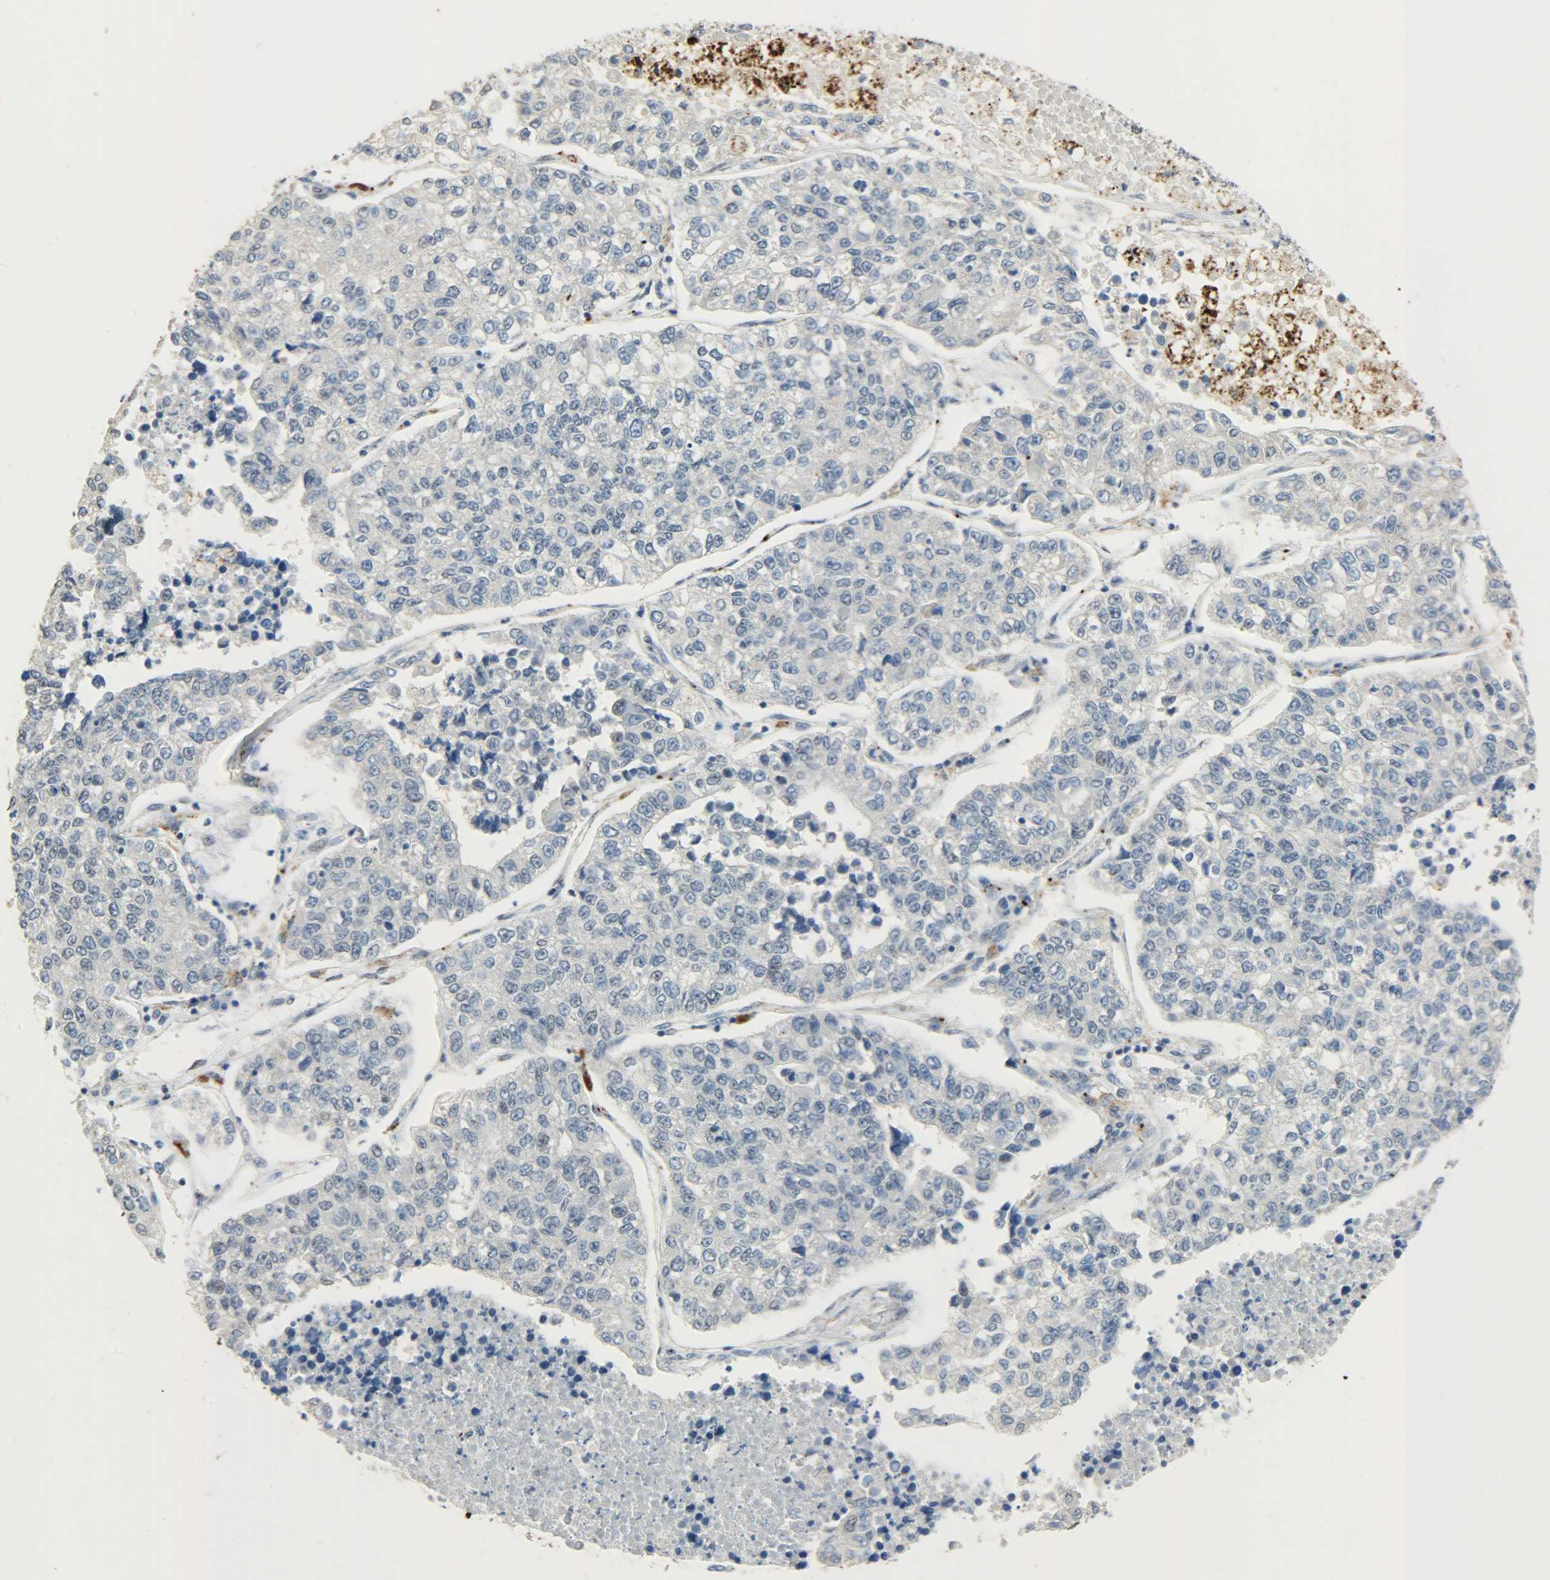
{"staining": {"intensity": "negative", "quantity": "none", "location": "none"}, "tissue": "lung cancer", "cell_type": "Tumor cells", "image_type": "cancer", "snomed": [{"axis": "morphology", "description": "Adenocarcinoma, NOS"}, {"axis": "topography", "description": "Lung"}], "caption": "Tumor cells are negative for brown protein staining in lung adenocarcinoma.", "gene": "GIT2", "patient": {"sex": "male", "age": 49}}